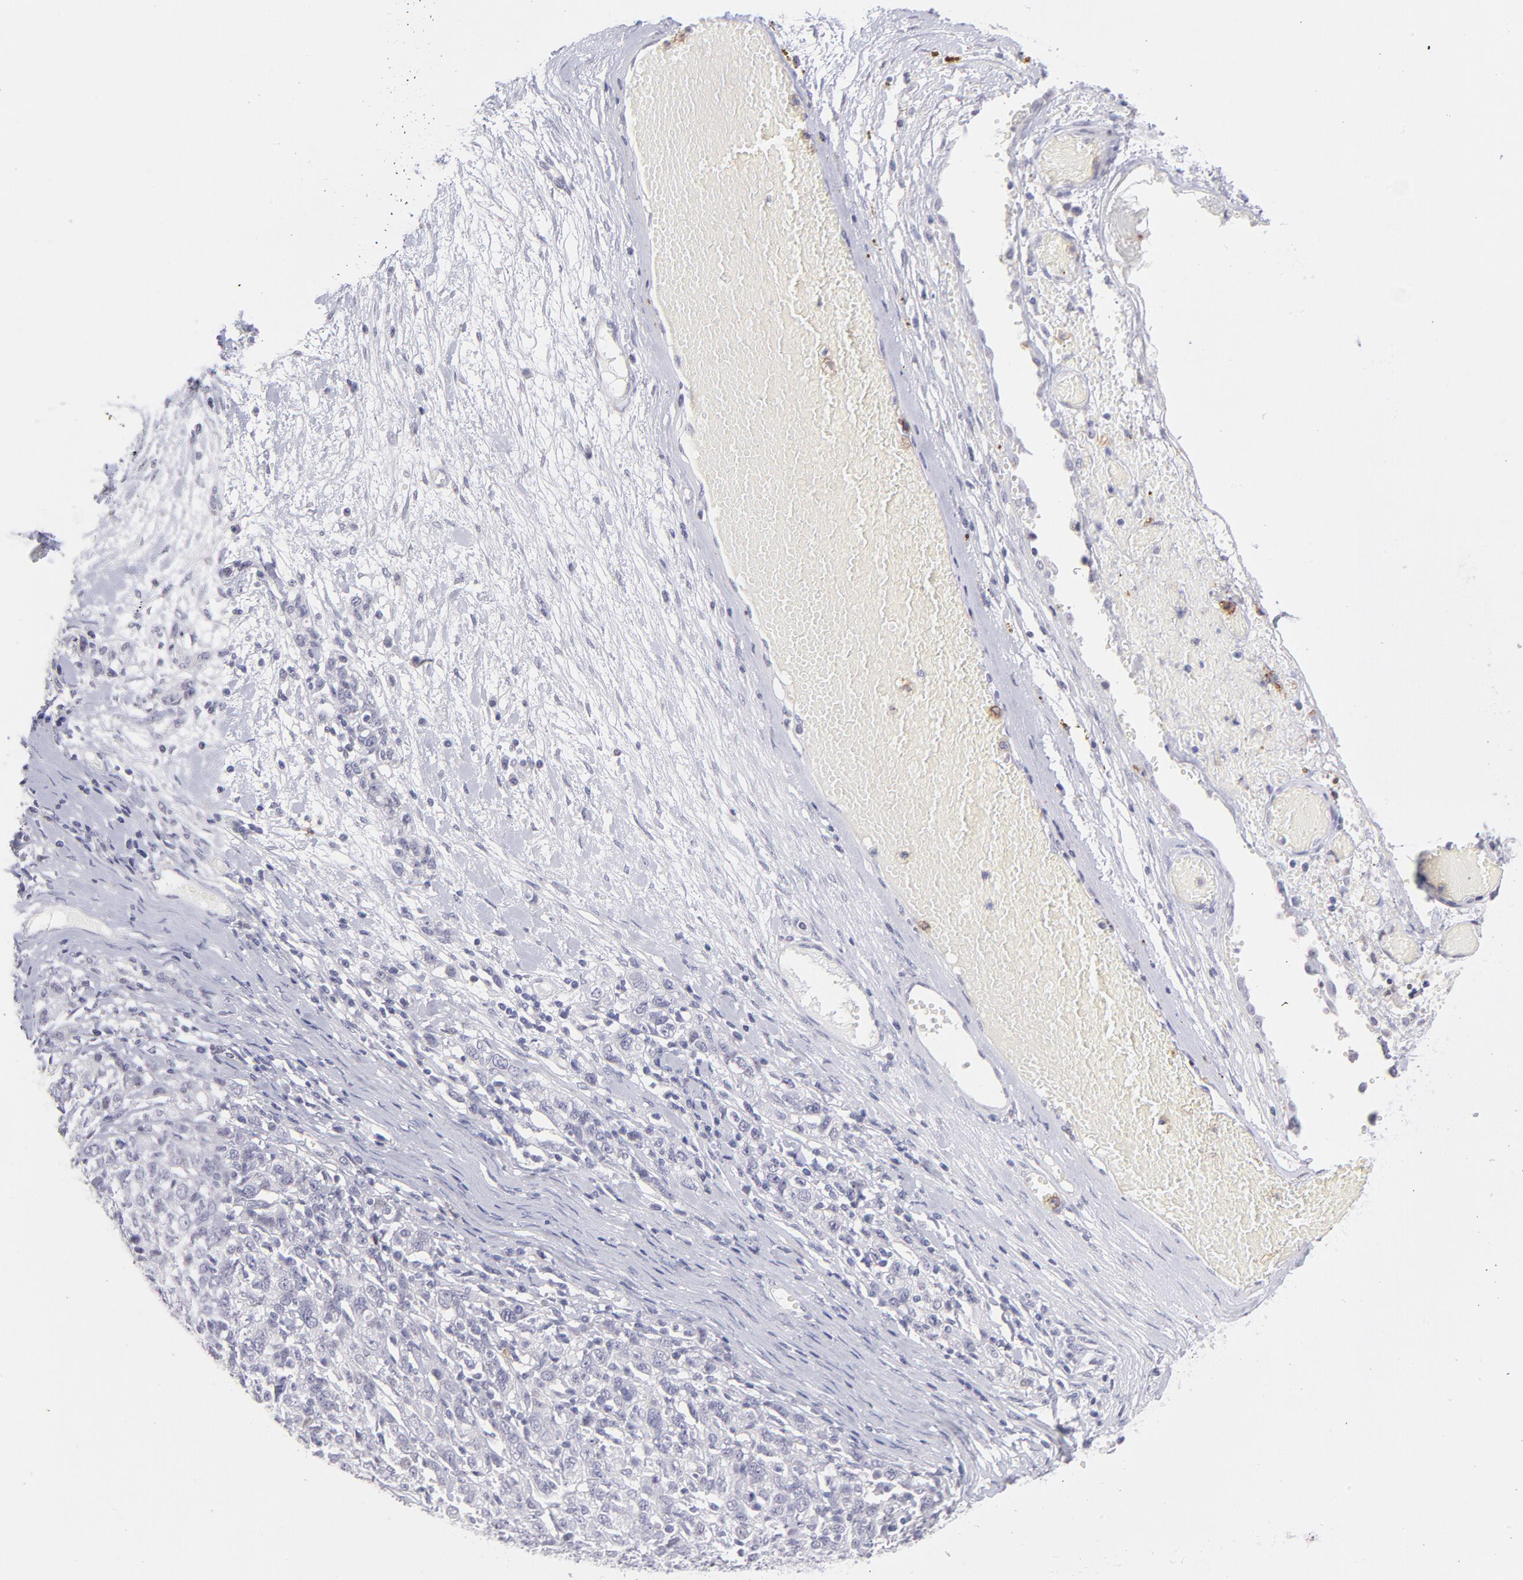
{"staining": {"intensity": "negative", "quantity": "none", "location": "none"}, "tissue": "ovarian cancer", "cell_type": "Tumor cells", "image_type": "cancer", "snomed": [{"axis": "morphology", "description": "Cystadenocarcinoma, serous, NOS"}, {"axis": "topography", "description": "Ovary"}], "caption": "The immunohistochemistry image has no significant expression in tumor cells of serous cystadenocarcinoma (ovarian) tissue.", "gene": "LTB4R", "patient": {"sex": "female", "age": 71}}